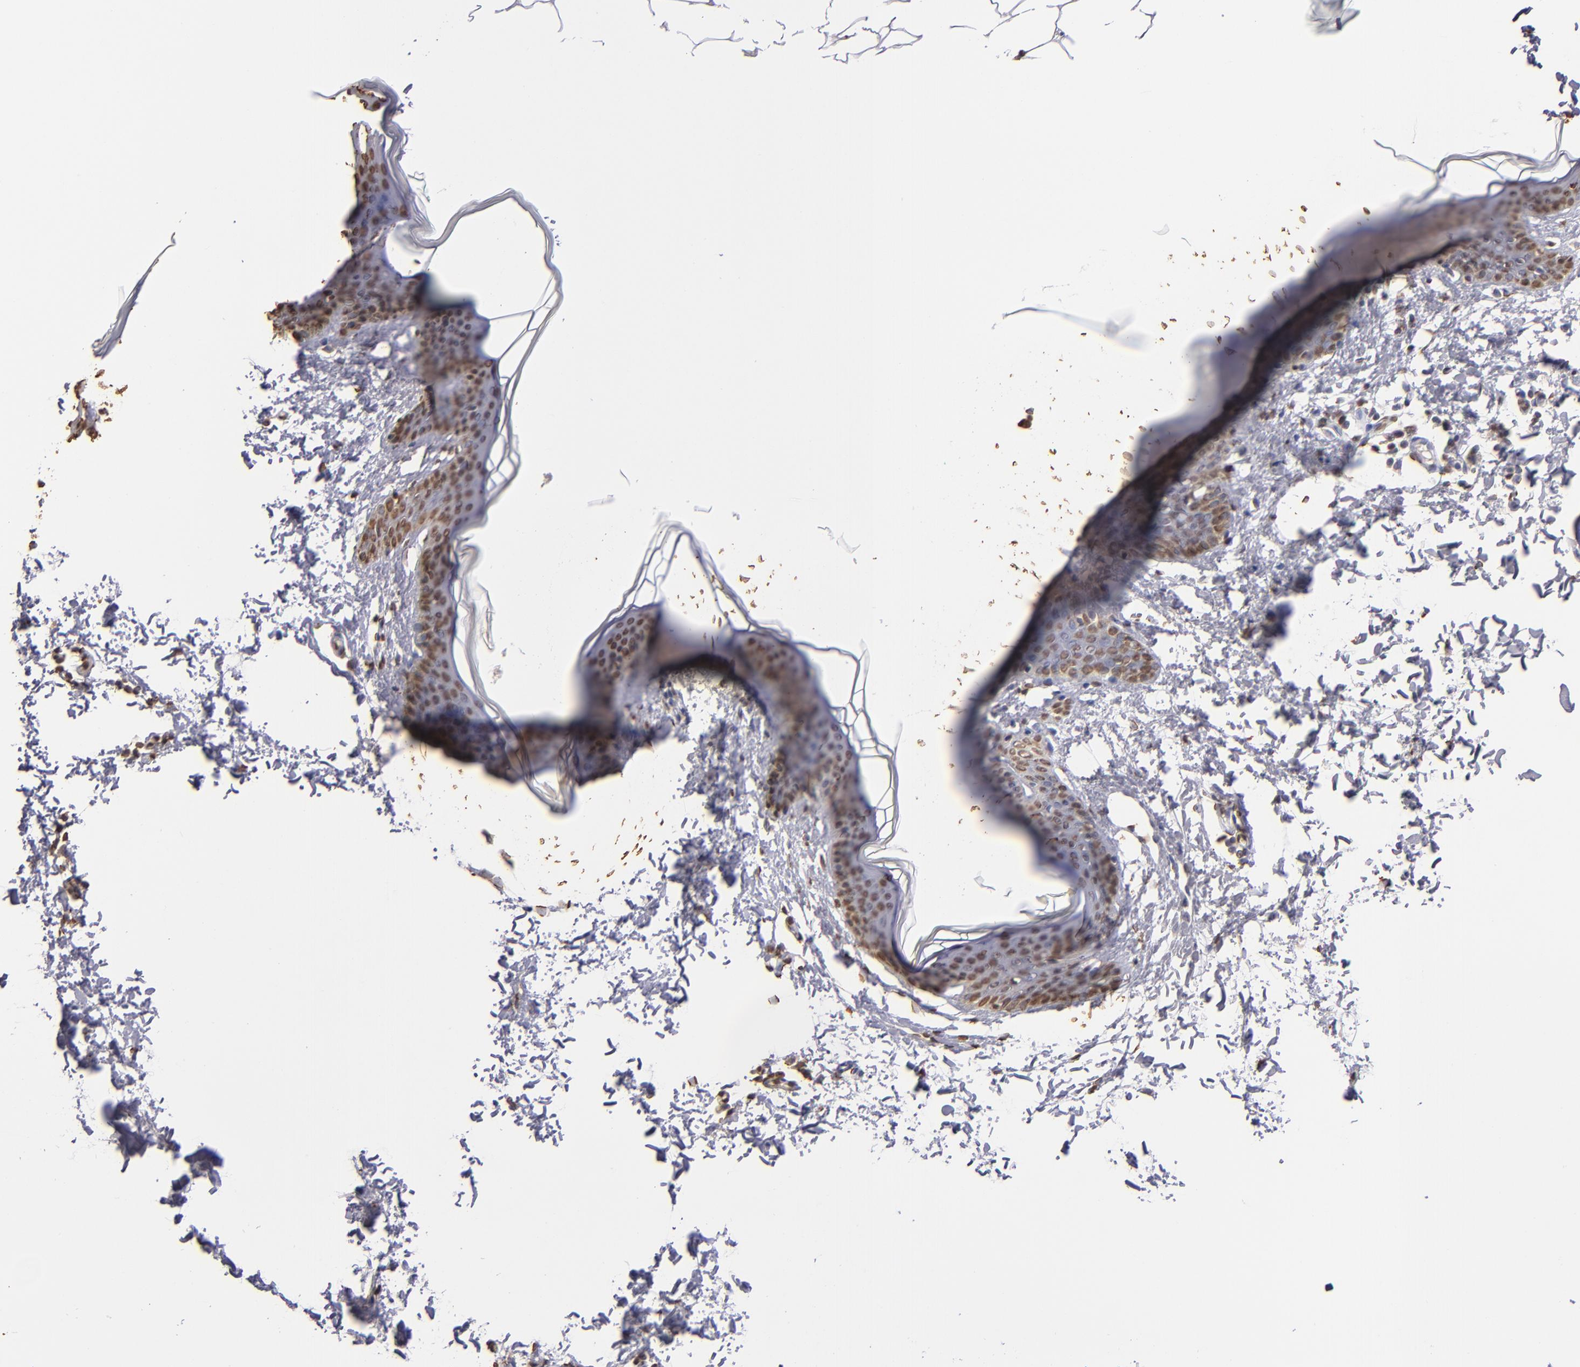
{"staining": {"intensity": "moderate", "quantity": ">75%", "location": "nuclear"}, "tissue": "skin", "cell_type": "Fibroblasts", "image_type": "normal", "snomed": [{"axis": "morphology", "description": "Normal tissue, NOS"}, {"axis": "topography", "description": "Skin"}], "caption": "Immunohistochemistry image of unremarkable skin: human skin stained using IHC reveals medium levels of moderate protein expression localized specifically in the nuclear of fibroblasts, appearing as a nuclear brown color.", "gene": "LBX1", "patient": {"sex": "female", "age": 17}}